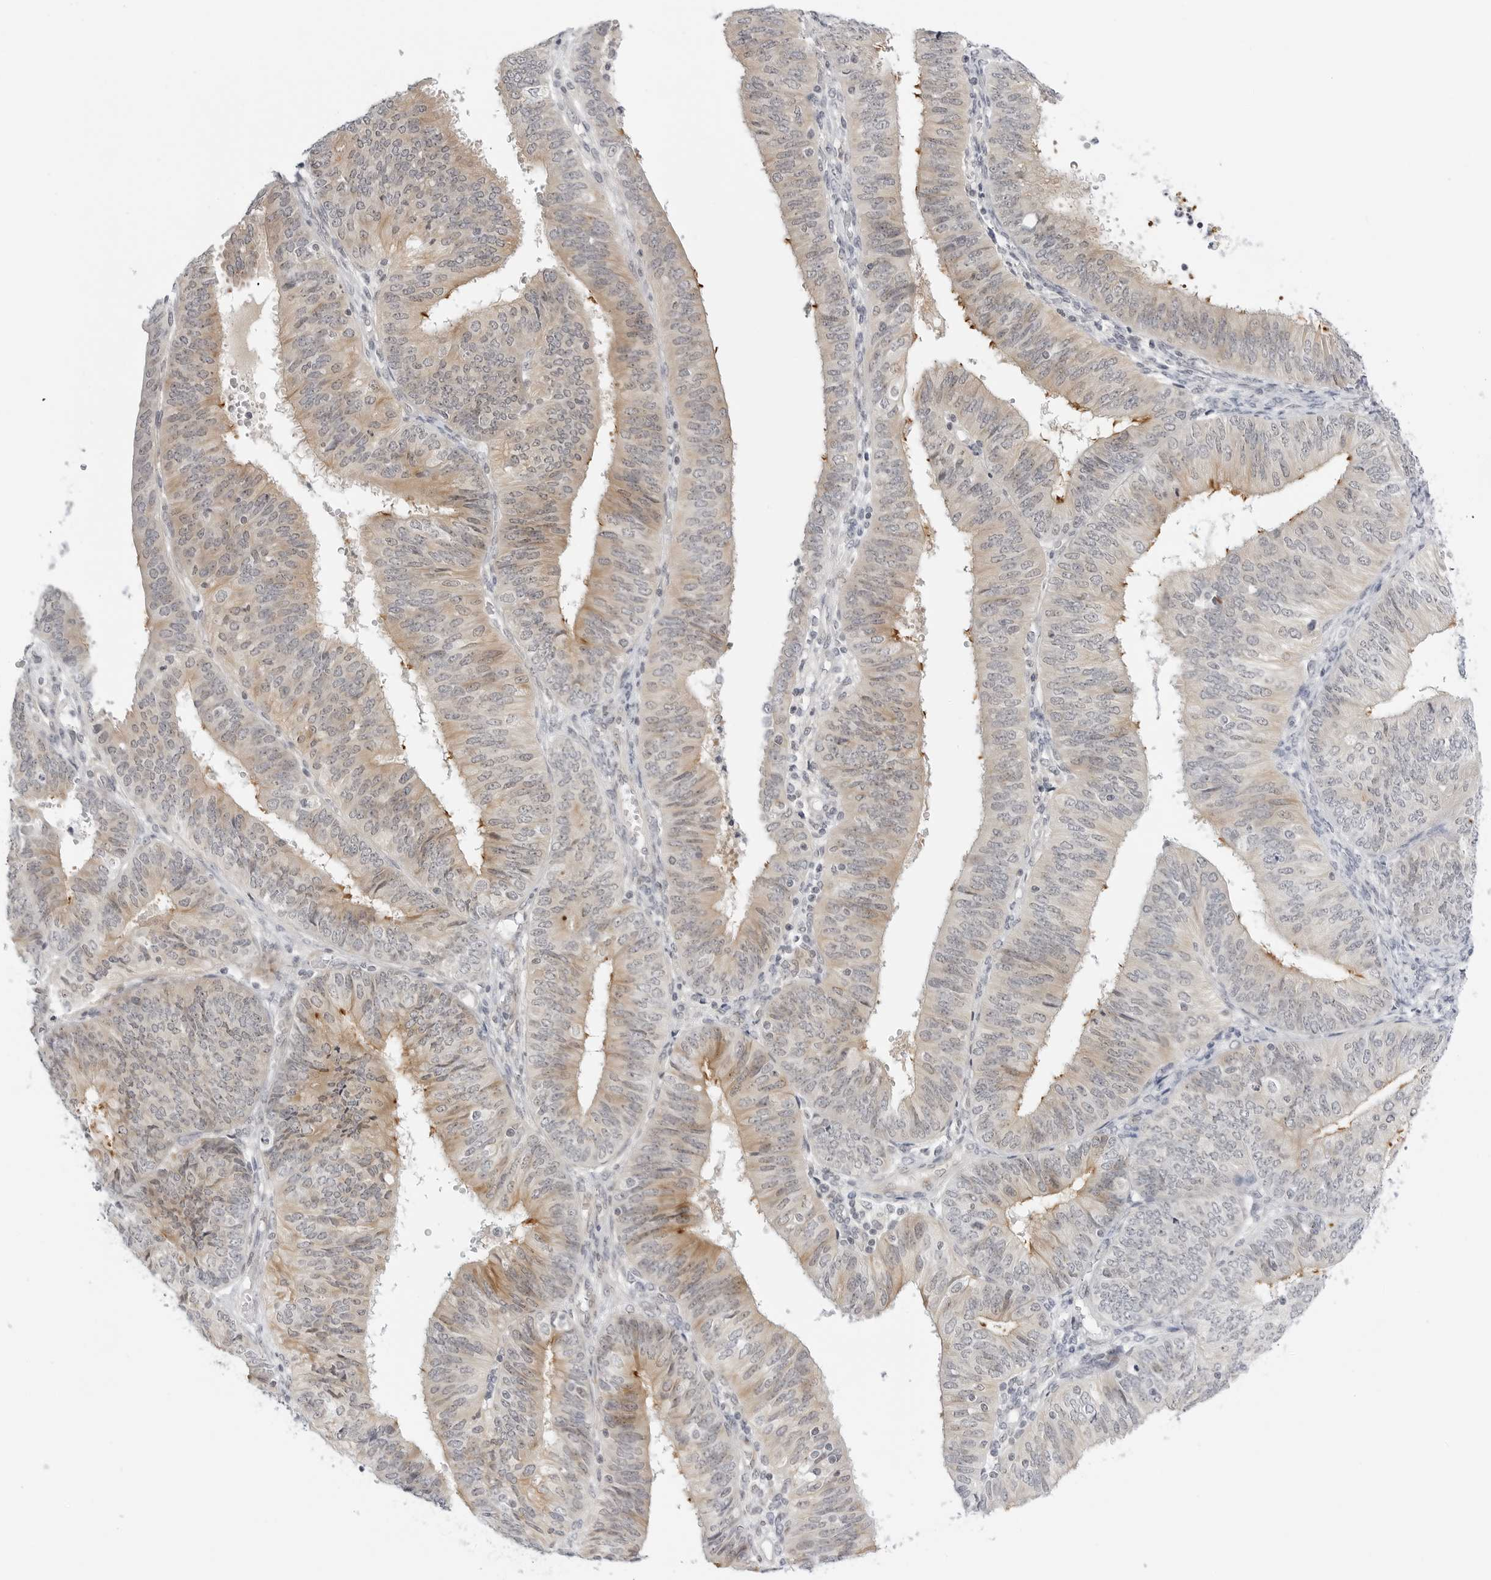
{"staining": {"intensity": "moderate", "quantity": "<25%", "location": "cytoplasmic/membranous"}, "tissue": "endometrial cancer", "cell_type": "Tumor cells", "image_type": "cancer", "snomed": [{"axis": "morphology", "description": "Adenocarcinoma, NOS"}, {"axis": "topography", "description": "Endometrium"}], "caption": "A low amount of moderate cytoplasmic/membranous expression is appreciated in about <25% of tumor cells in adenocarcinoma (endometrial) tissue. (DAB IHC with brightfield microscopy, high magnification).", "gene": "MAP2K5", "patient": {"sex": "female", "age": 58}}